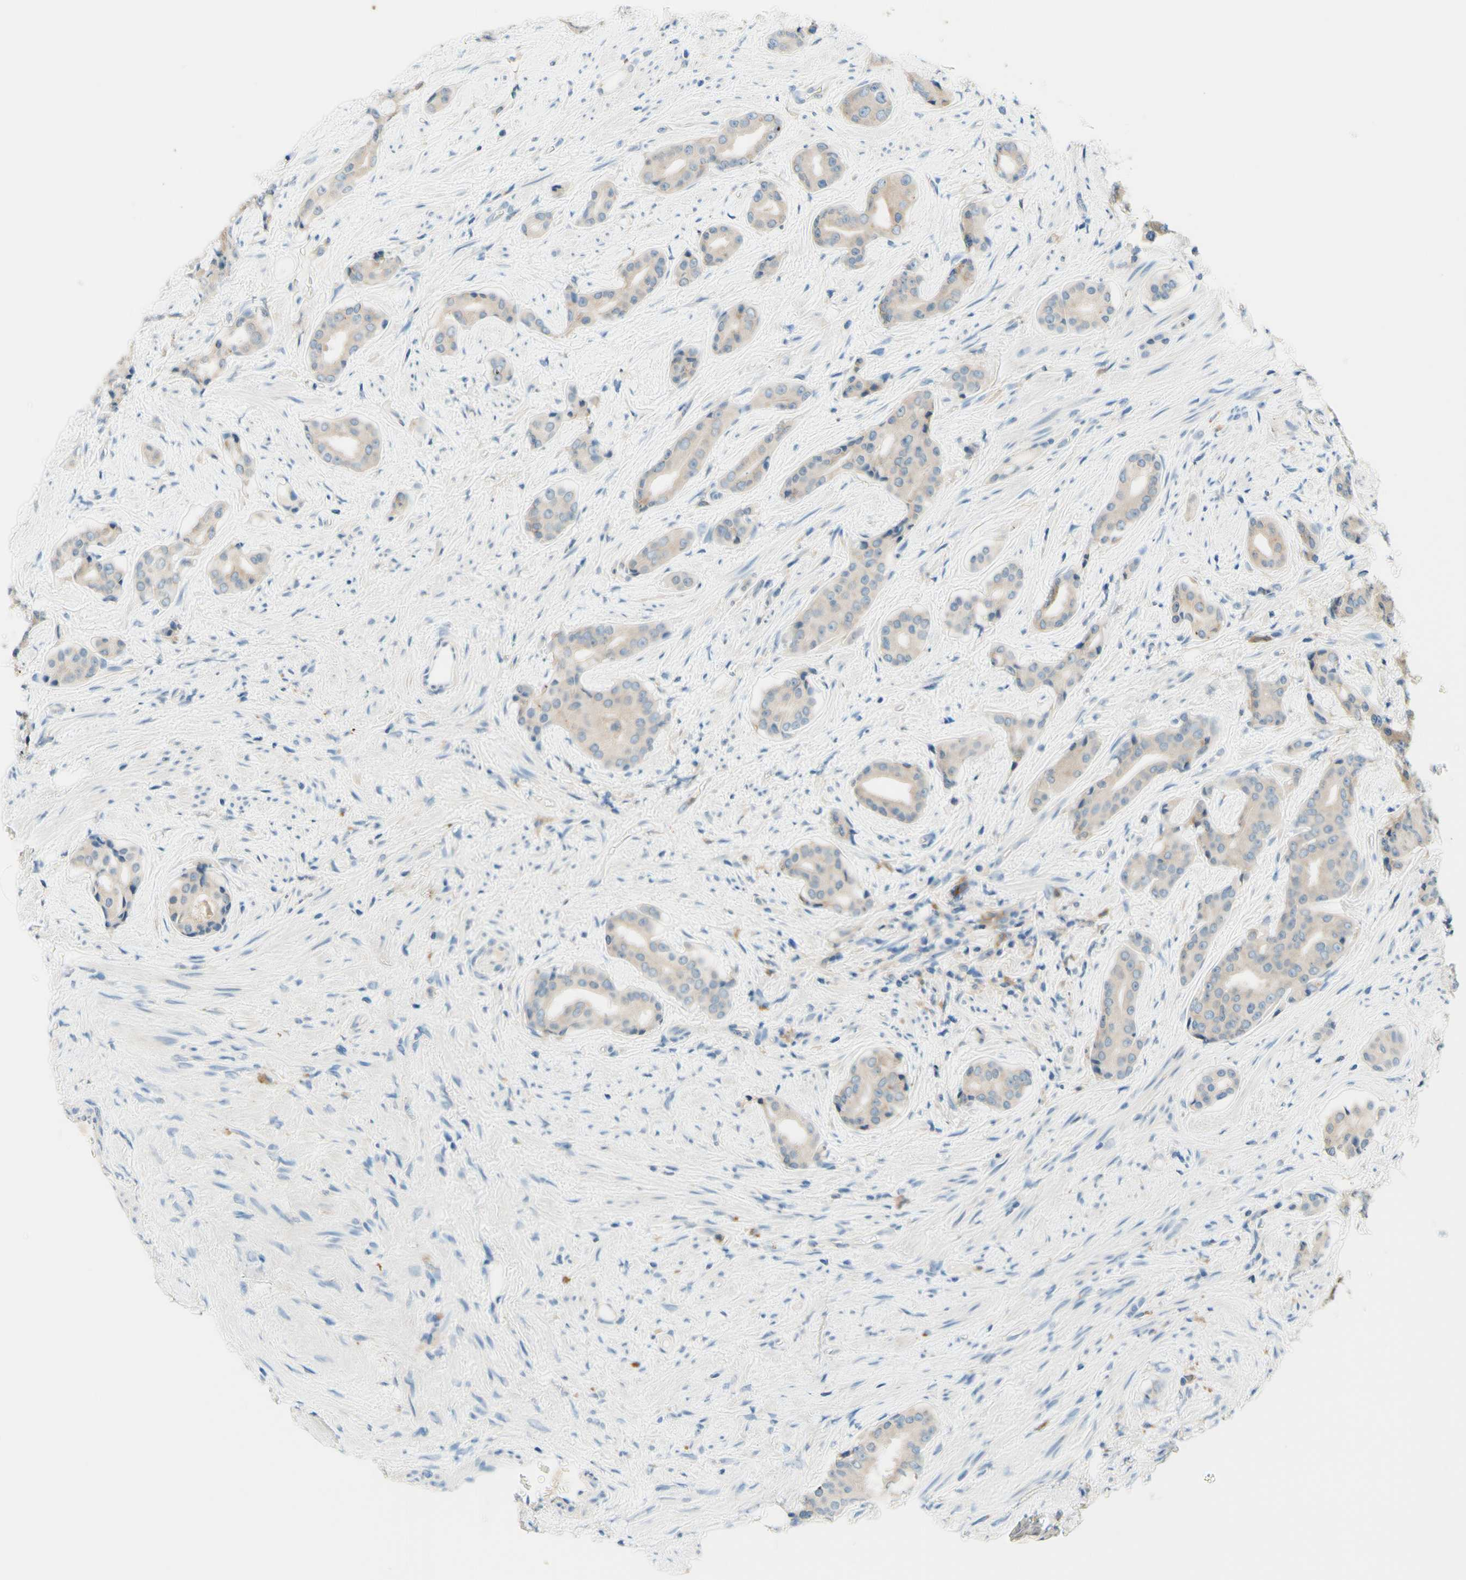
{"staining": {"intensity": "weak", "quantity": ">75%", "location": "cytoplasmic/membranous"}, "tissue": "prostate cancer", "cell_type": "Tumor cells", "image_type": "cancer", "snomed": [{"axis": "morphology", "description": "Adenocarcinoma, High grade"}, {"axis": "topography", "description": "Prostate"}], "caption": "Protein expression analysis of prostate adenocarcinoma (high-grade) shows weak cytoplasmic/membranous staining in approximately >75% of tumor cells.", "gene": "SIGLEC9", "patient": {"sex": "male", "age": 71}}